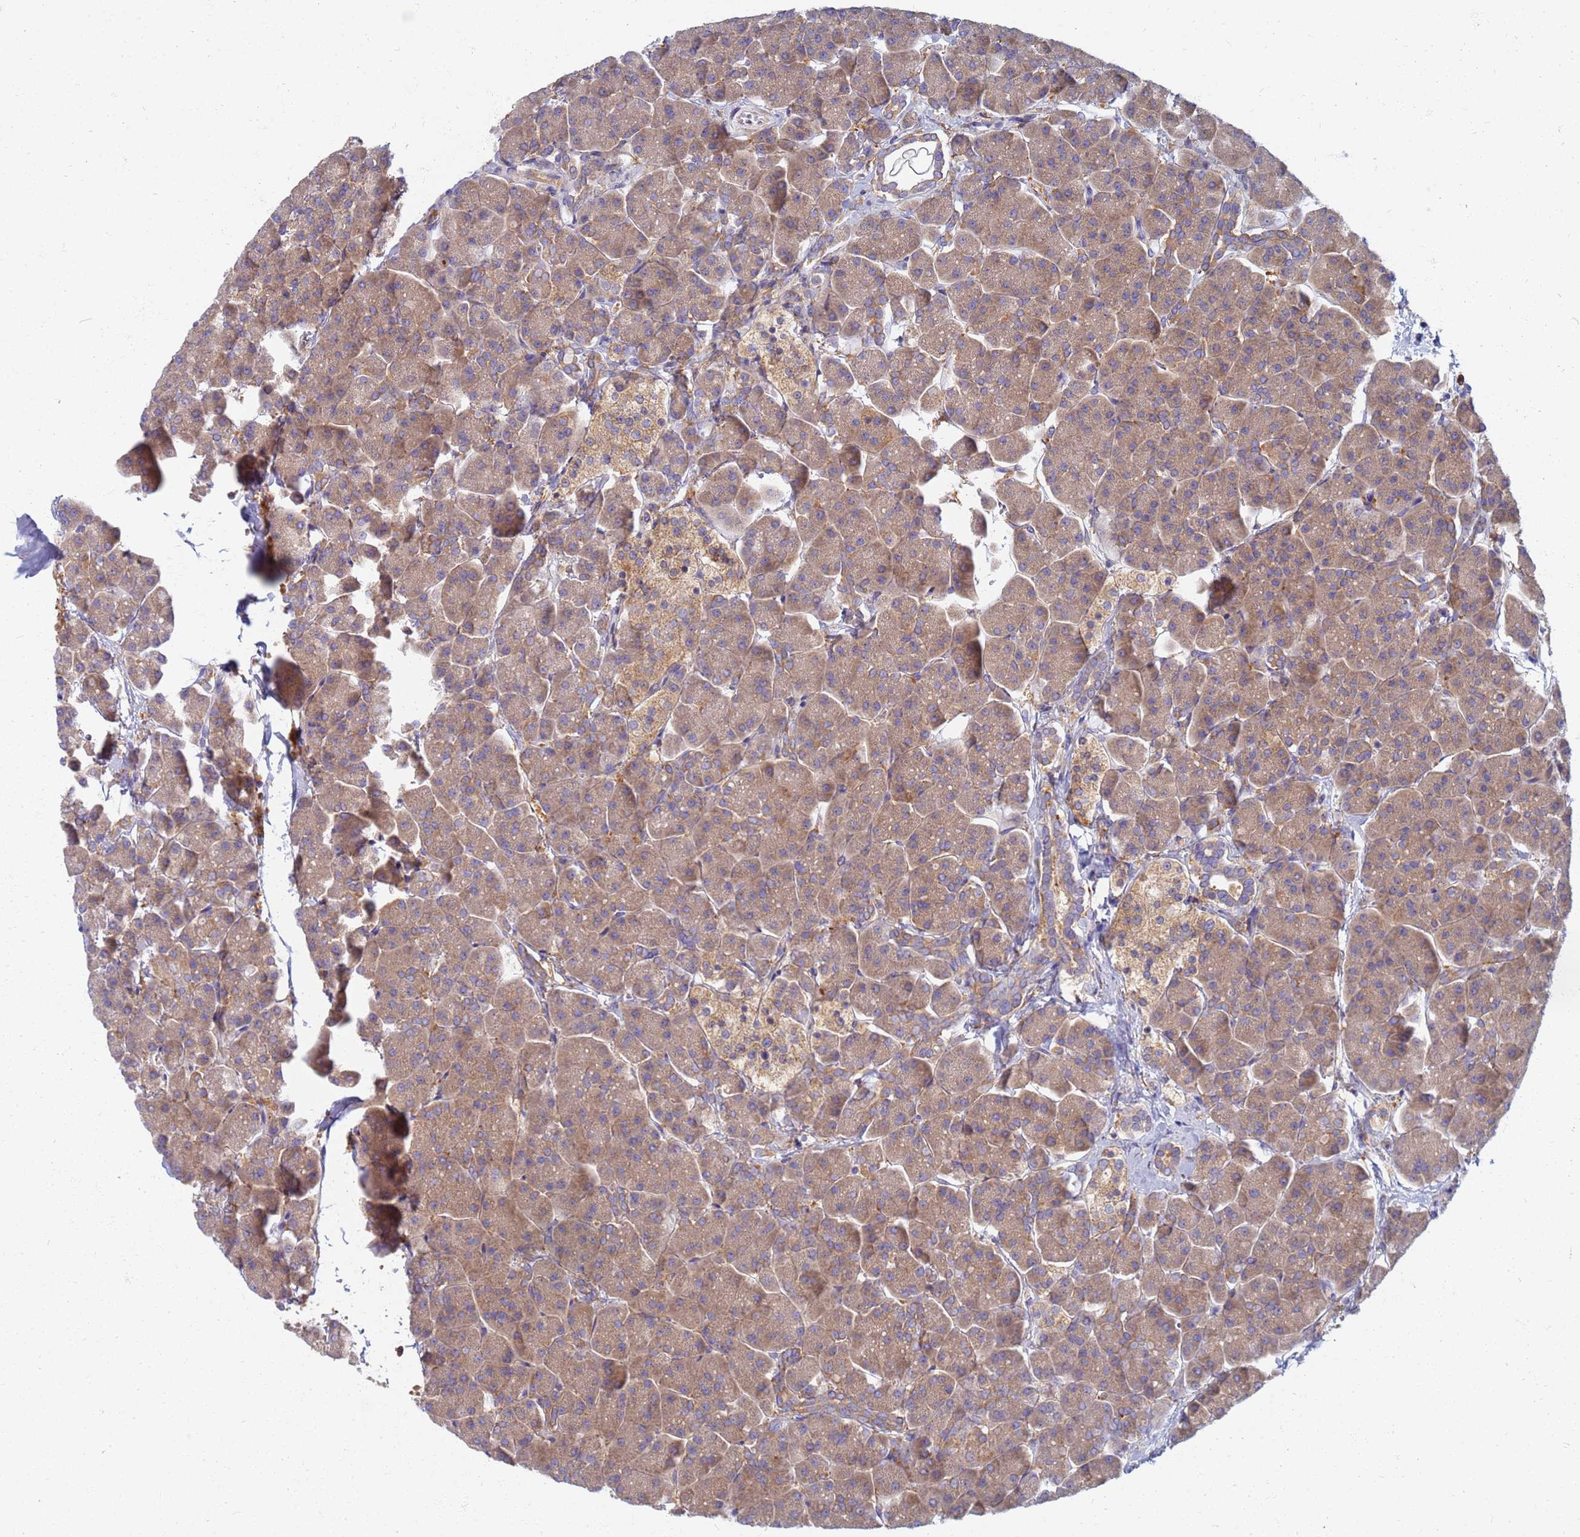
{"staining": {"intensity": "moderate", "quantity": ">75%", "location": "cytoplasmic/membranous"}, "tissue": "pancreas", "cell_type": "Exocrine glandular cells", "image_type": "normal", "snomed": [{"axis": "morphology", "description": "Normal tissue, NOS"}, {"axis": "topography", "description": "Pancreas"}, {"axis": "topography", "description": "Peripheral nerve tissue"}], "caption": "Normal pancreas exhibits moderate cytoplasmic/membranous expression in about >75% of exocrine glandular cells, visualized by immunohistochemistry. The staining was performed using DAB to visualize the protein expression in brown, while the nuclei were stained in blue with hematoxylin (Magnification: 20x).", "gene": "EEA1", "patient": {"sex": "male", "age": 54}}